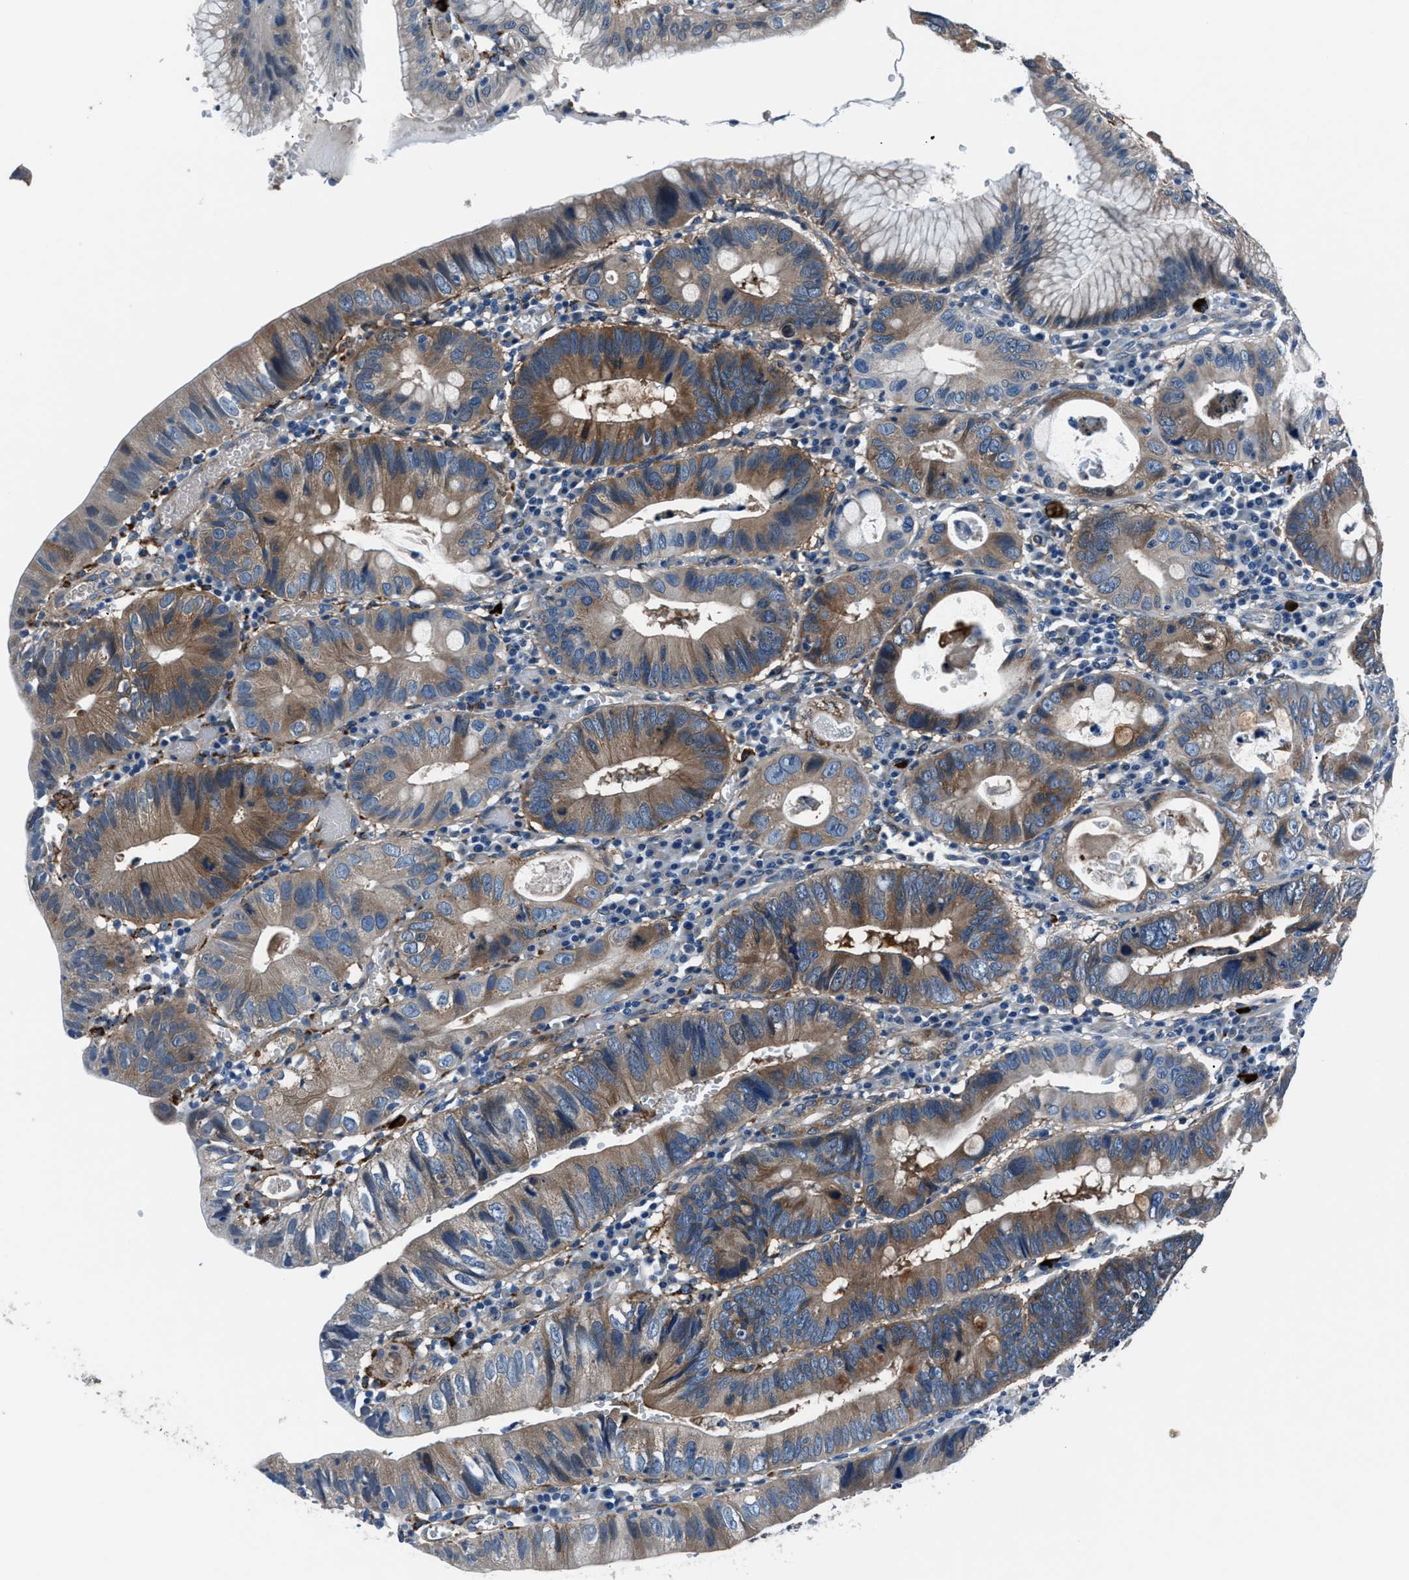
{"staining": {"intensity": "moderate", "quantity": ">75%", "location": "cytoplasmic/membranous"}, "tissue": "stomach cancer", "cell_type": "Tumor cells", "image_type": "cancer", "snomed": [{"axis": "morphology", "description": "Adenocarcinoma, NOS"}, {"axis": "topography", "description": "Stomach"}], "caption": "Approximately >75% of tumor cells in human stomach cancer display moderate cytoplasmic/membranous protein expression as visualized by brown immunohistochemical staining.", "gene": "PRTFDC1", "patient": {"sex": "male", "age": 59}}